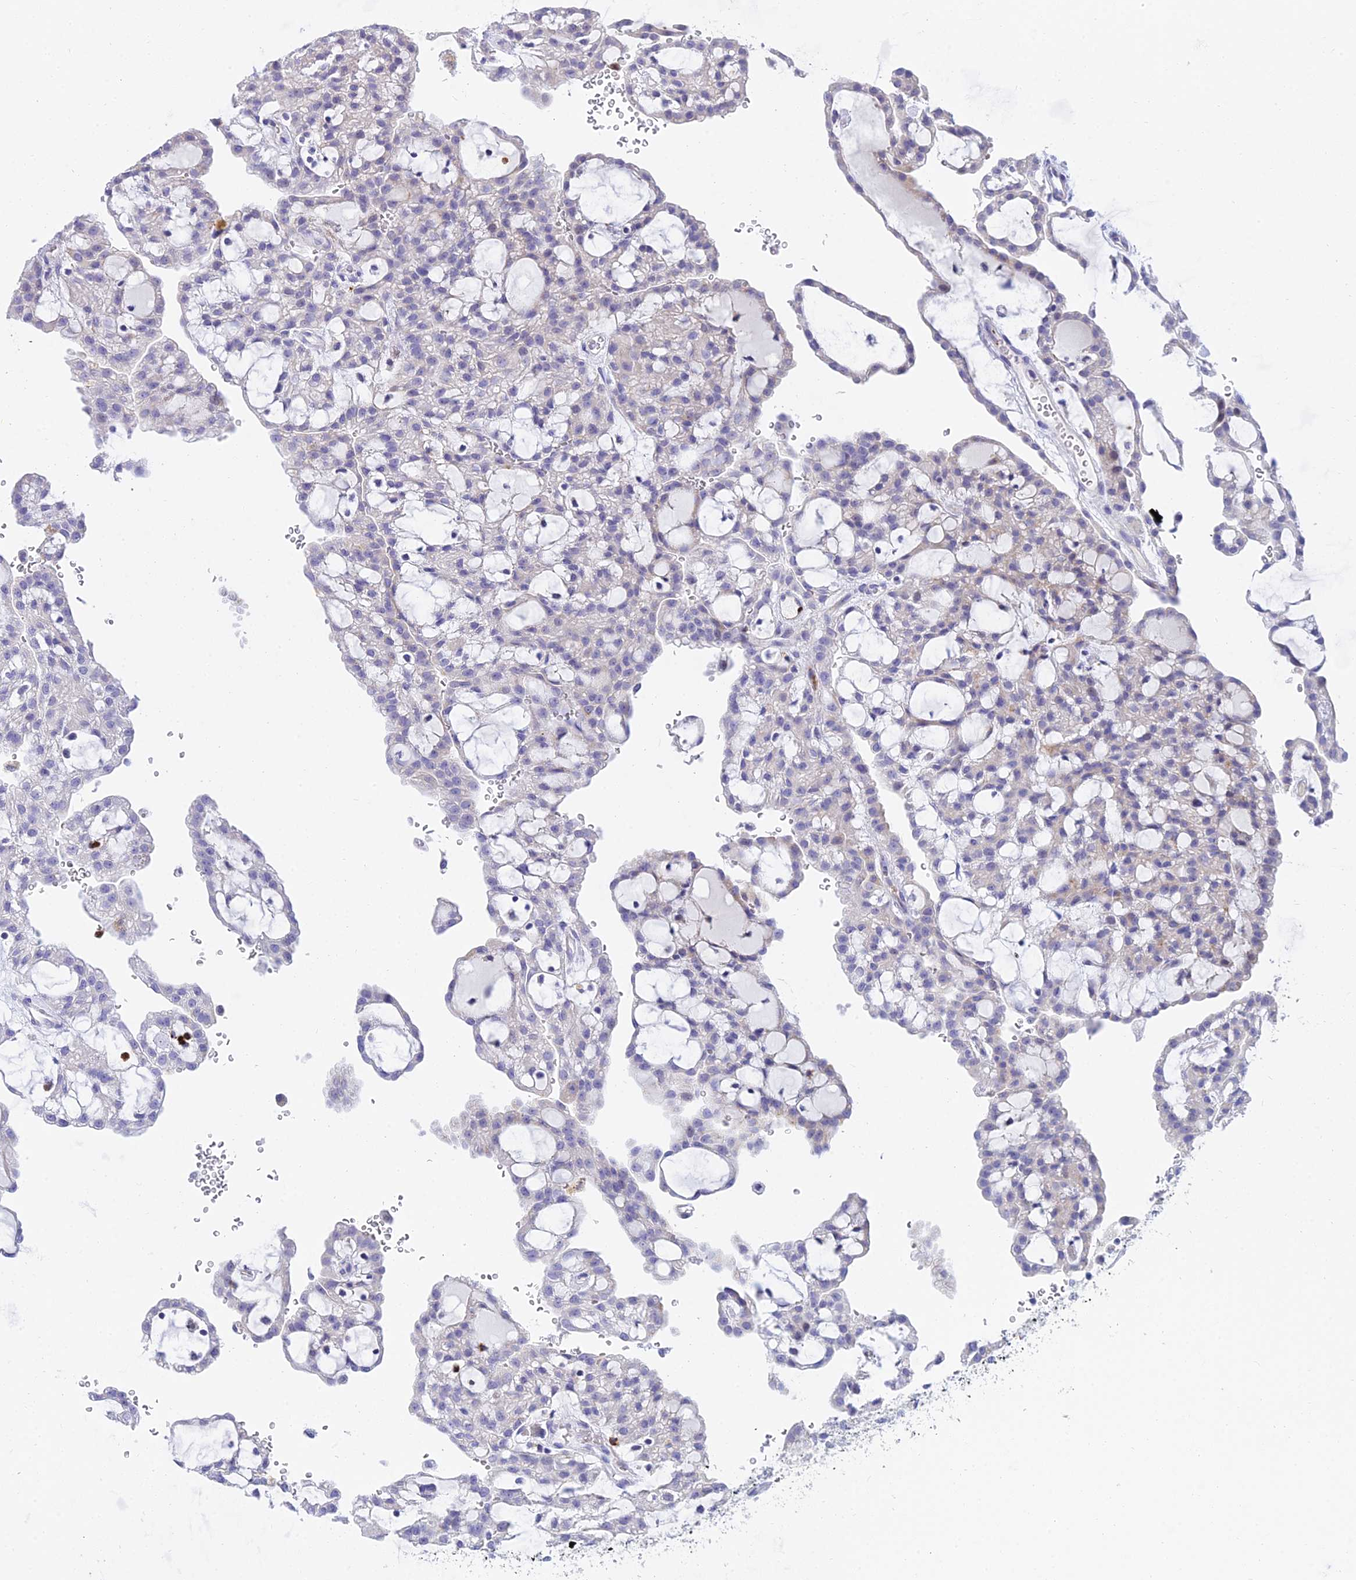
{"staining": {"intensity": "weak", "quantity": "<25%", "location": "cytoplasmic/membranous"}, "tissue": "renal cancer", "cell_type": "Tumor cells", "image_type": "cancer", "snomed": [{"axis": "morphology", "description": "Adenocarcinoma, NOS"}, {"axis": "topography", "description": "Kidney"}], "caption": "An image of human renal cancer is negative for staining in tumor cells.", "gene": "VWC2L", "patient": {"sex": "male", "age": 63}}